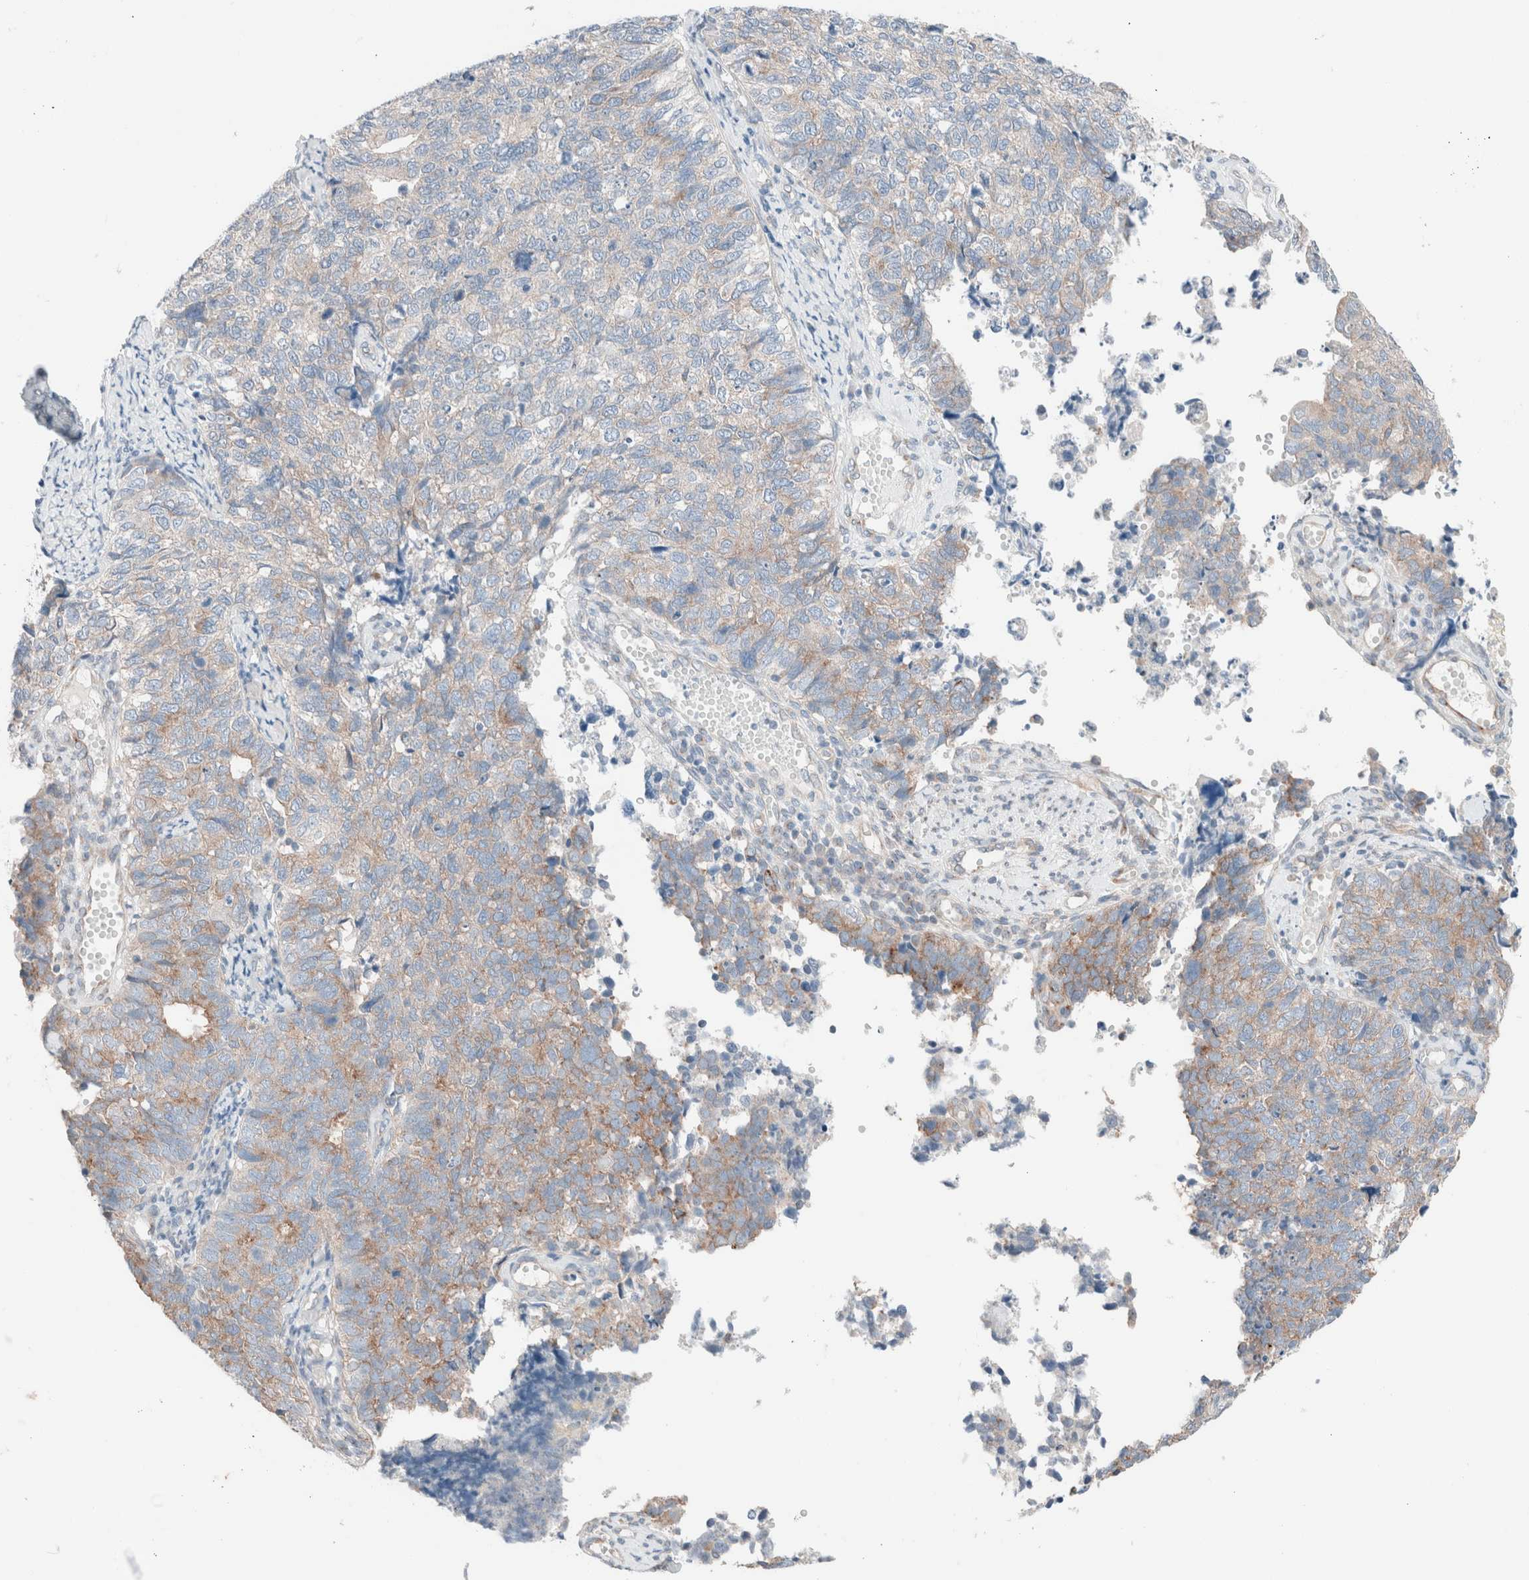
{"staining": {"intensity": "moderate", "quantity": "<25%", "location": "cytoplasmic/membranous"}, "tissue": "cervical cancer", "cell_type": "Tumor cells", "image_type": "cancer", "snomed": [{"axis": "morphology", "description": "Squamous cell carcinoma, NOS"}, {"axis": "topography", "description": "Cervix"}], "caption": "Immunohistochemistry staining of cervical cancer, which exhibits low levels of moderate cytoplasmic/membranous positivity in approximately <25% of tumor cells indicating moderate cytoplasmic/membranous protein expression. The staining was performed using DAB (3,3'-diaminobenzidine) (brown) for protein detection and nuclei were counterstained in hematoxylin (blue).", "gene": "CASC3", "patient": {"sex": "female", "age": 63}}